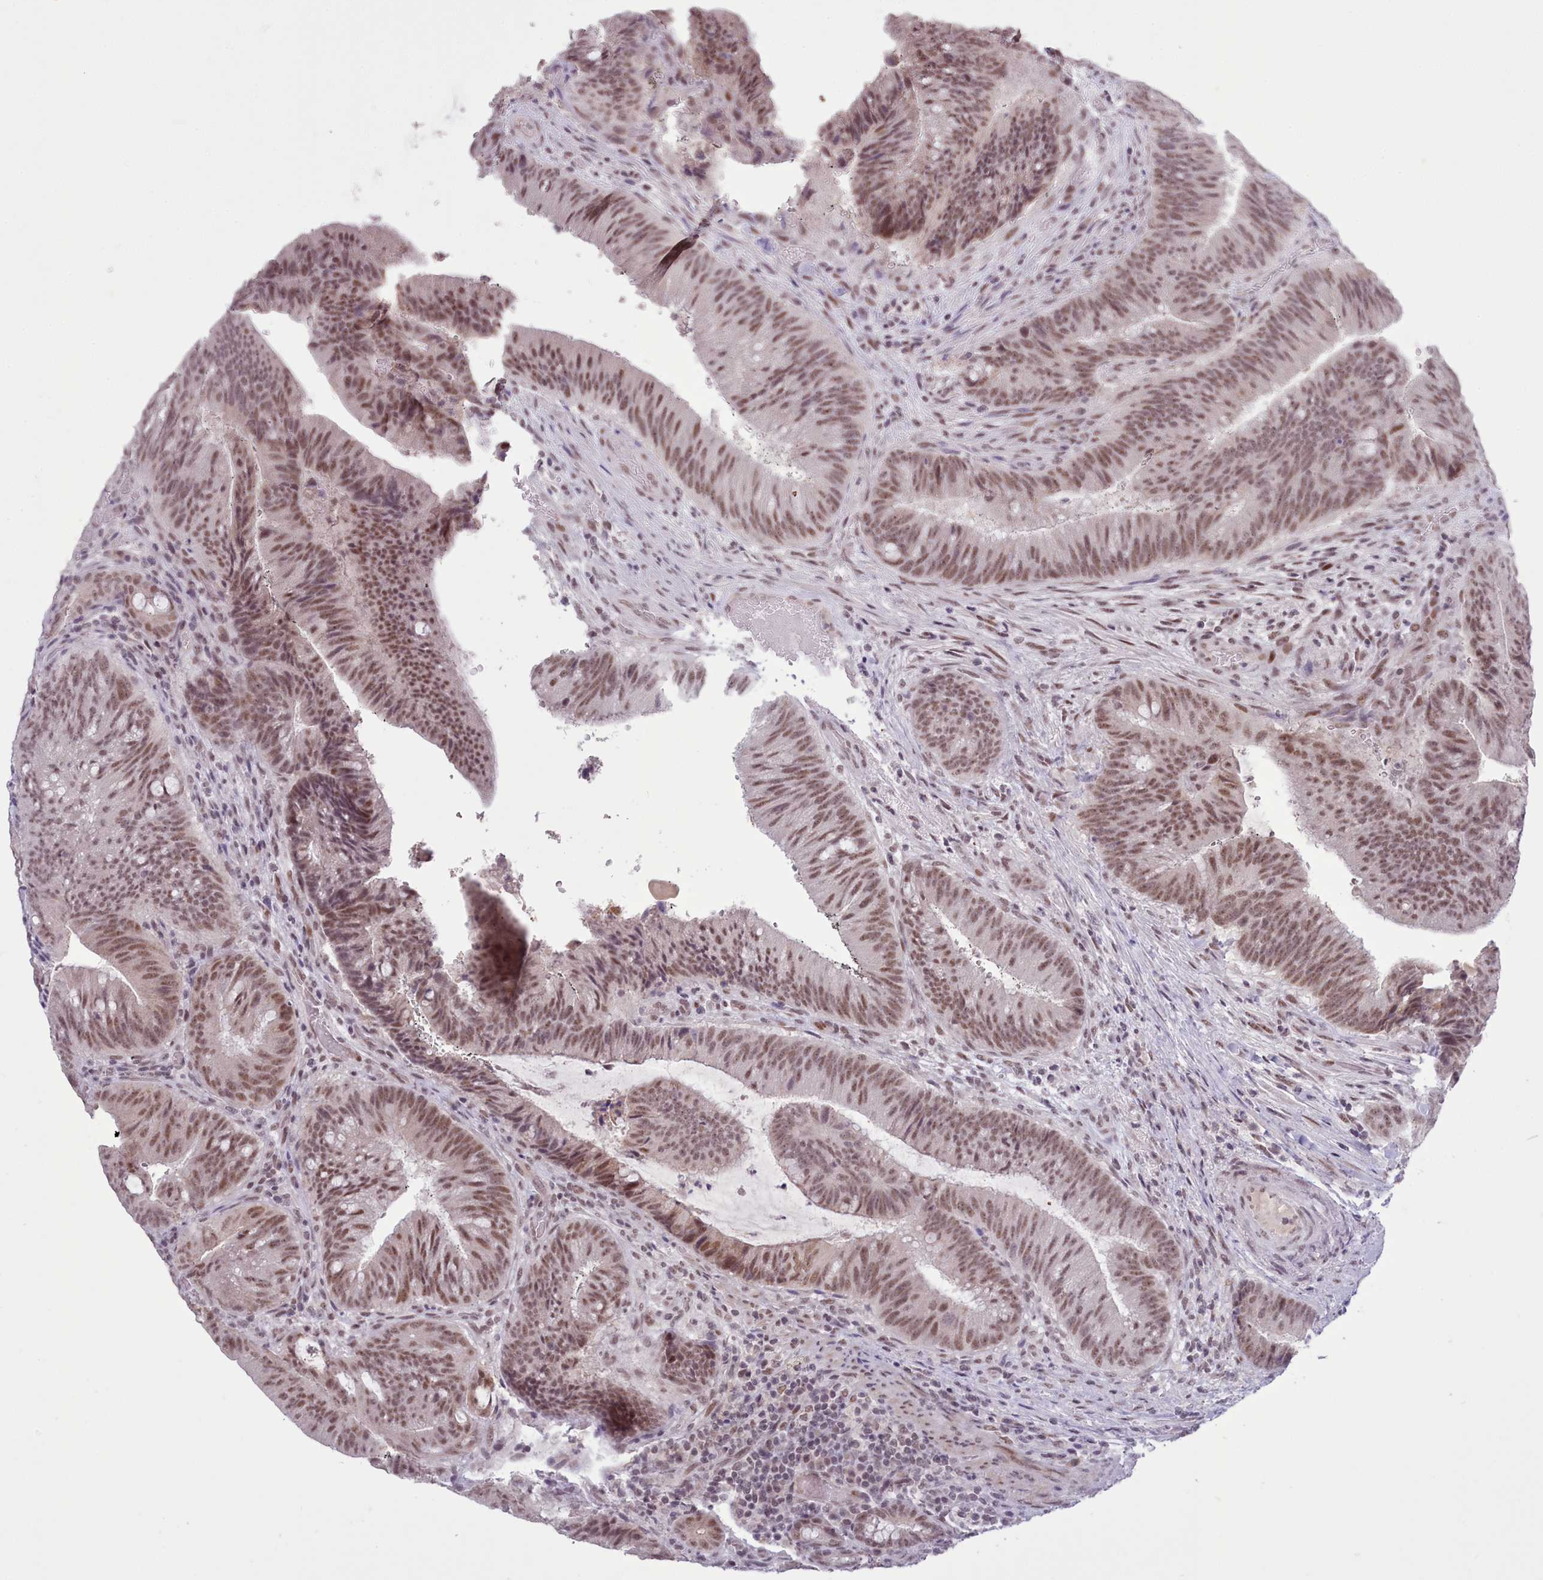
{"staining": {"intensity": "moderate", "quantity": ">75%", "location": "nuclear"}, "tissue": "colorectal cancer", "cell_type": "Tumor cells", "image_type": "cancer", "snomed": [{"axis": "morphology", "description": "Adenocarcinoma, NOS"}, {"axis": "topography", "description": "Colon"}], "caption": "Immunohistochemical staining of human colorectal adenocarcinoma displays moderate nuclear protein staining in approximately >75% of tumor cells.", "gene": "RFX1", "patient": {"sex": "female", "age": 43}}